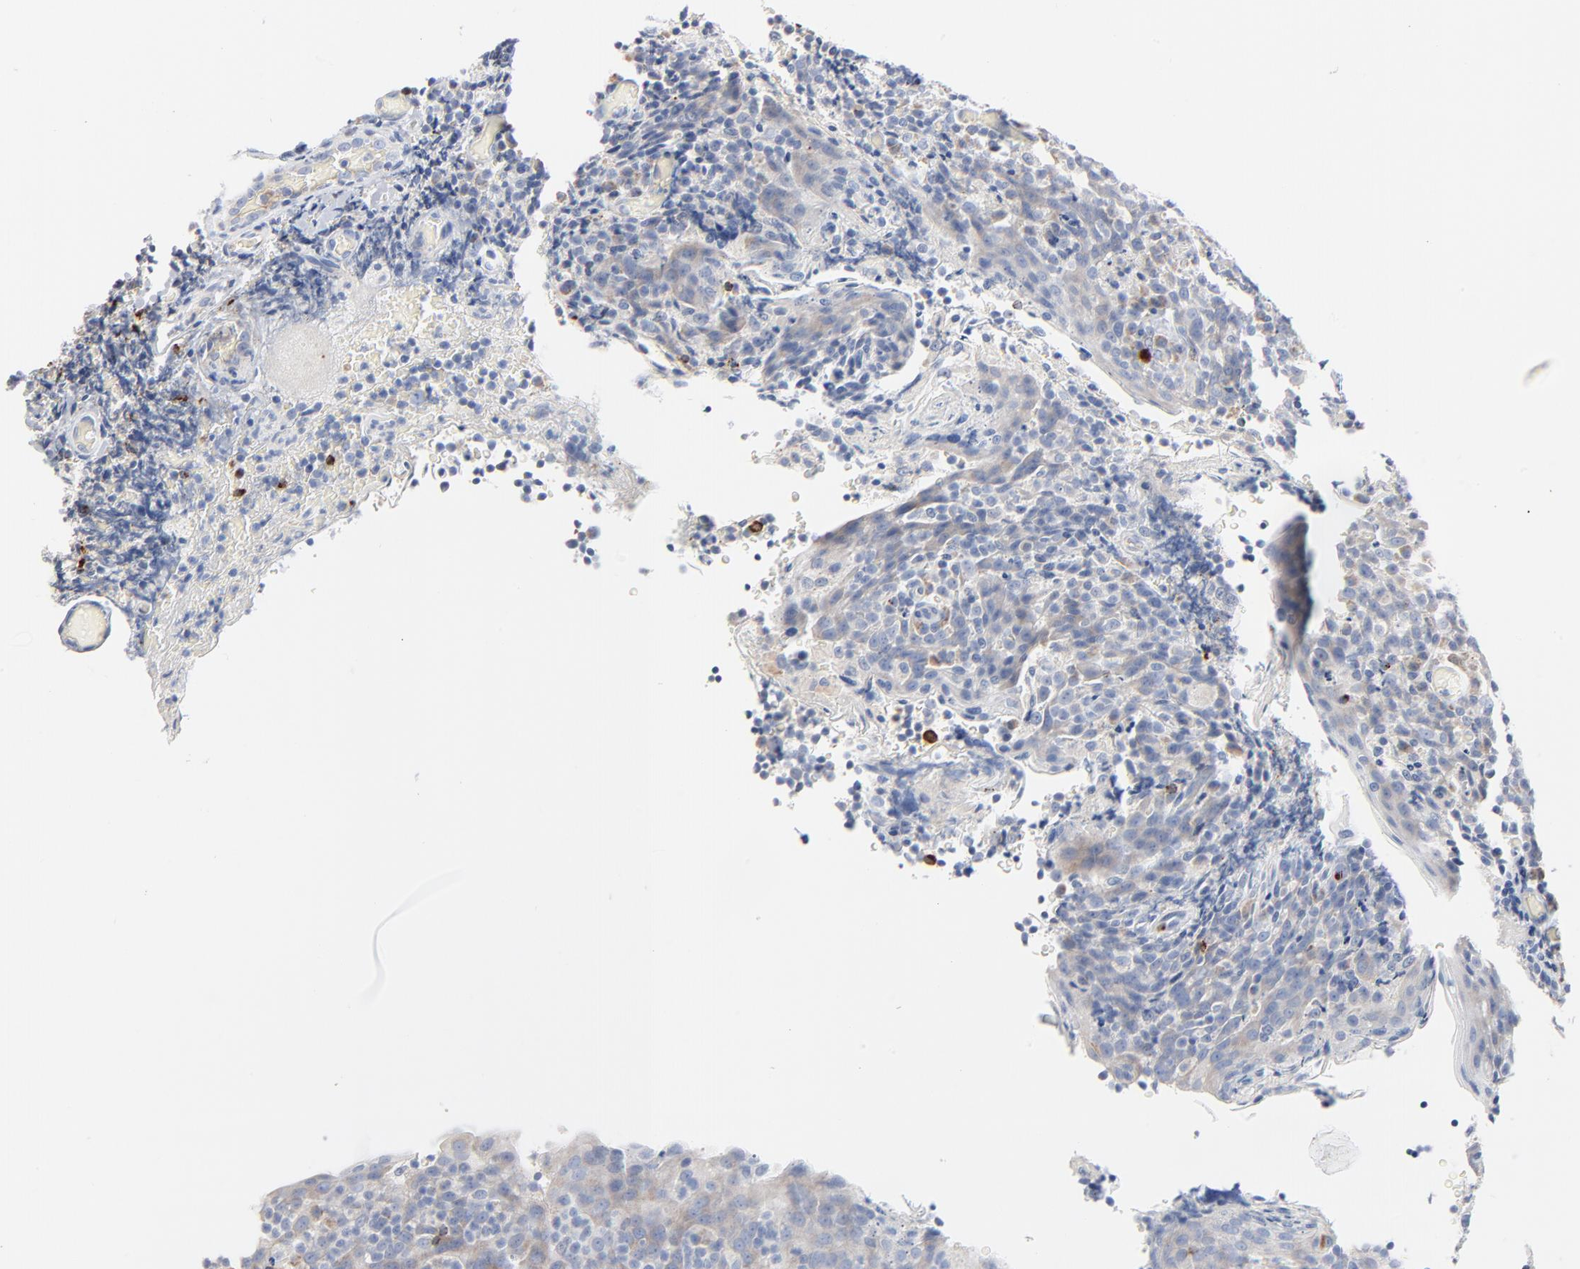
{"staining": {"intensity": "negative", "quantity": "none", "location": "none"}, "tissue": "tonsil", "cell_type": "Germinal center cells", "image_type": "normal", "snomed": [{"axis": "morphology", "description": "Normal tissue, NOS"}, {"axis": "topography", "description": "Tonsil"}], "caption": "Histopathology image shows no protein positivity in germinal center cells of benign tonsil. (Brightfield microscopy of DAB immunohistochemistry (IHC) at high magnification).", "gene": "GZMB", "patient": {"sex": "male", "age": 17}}